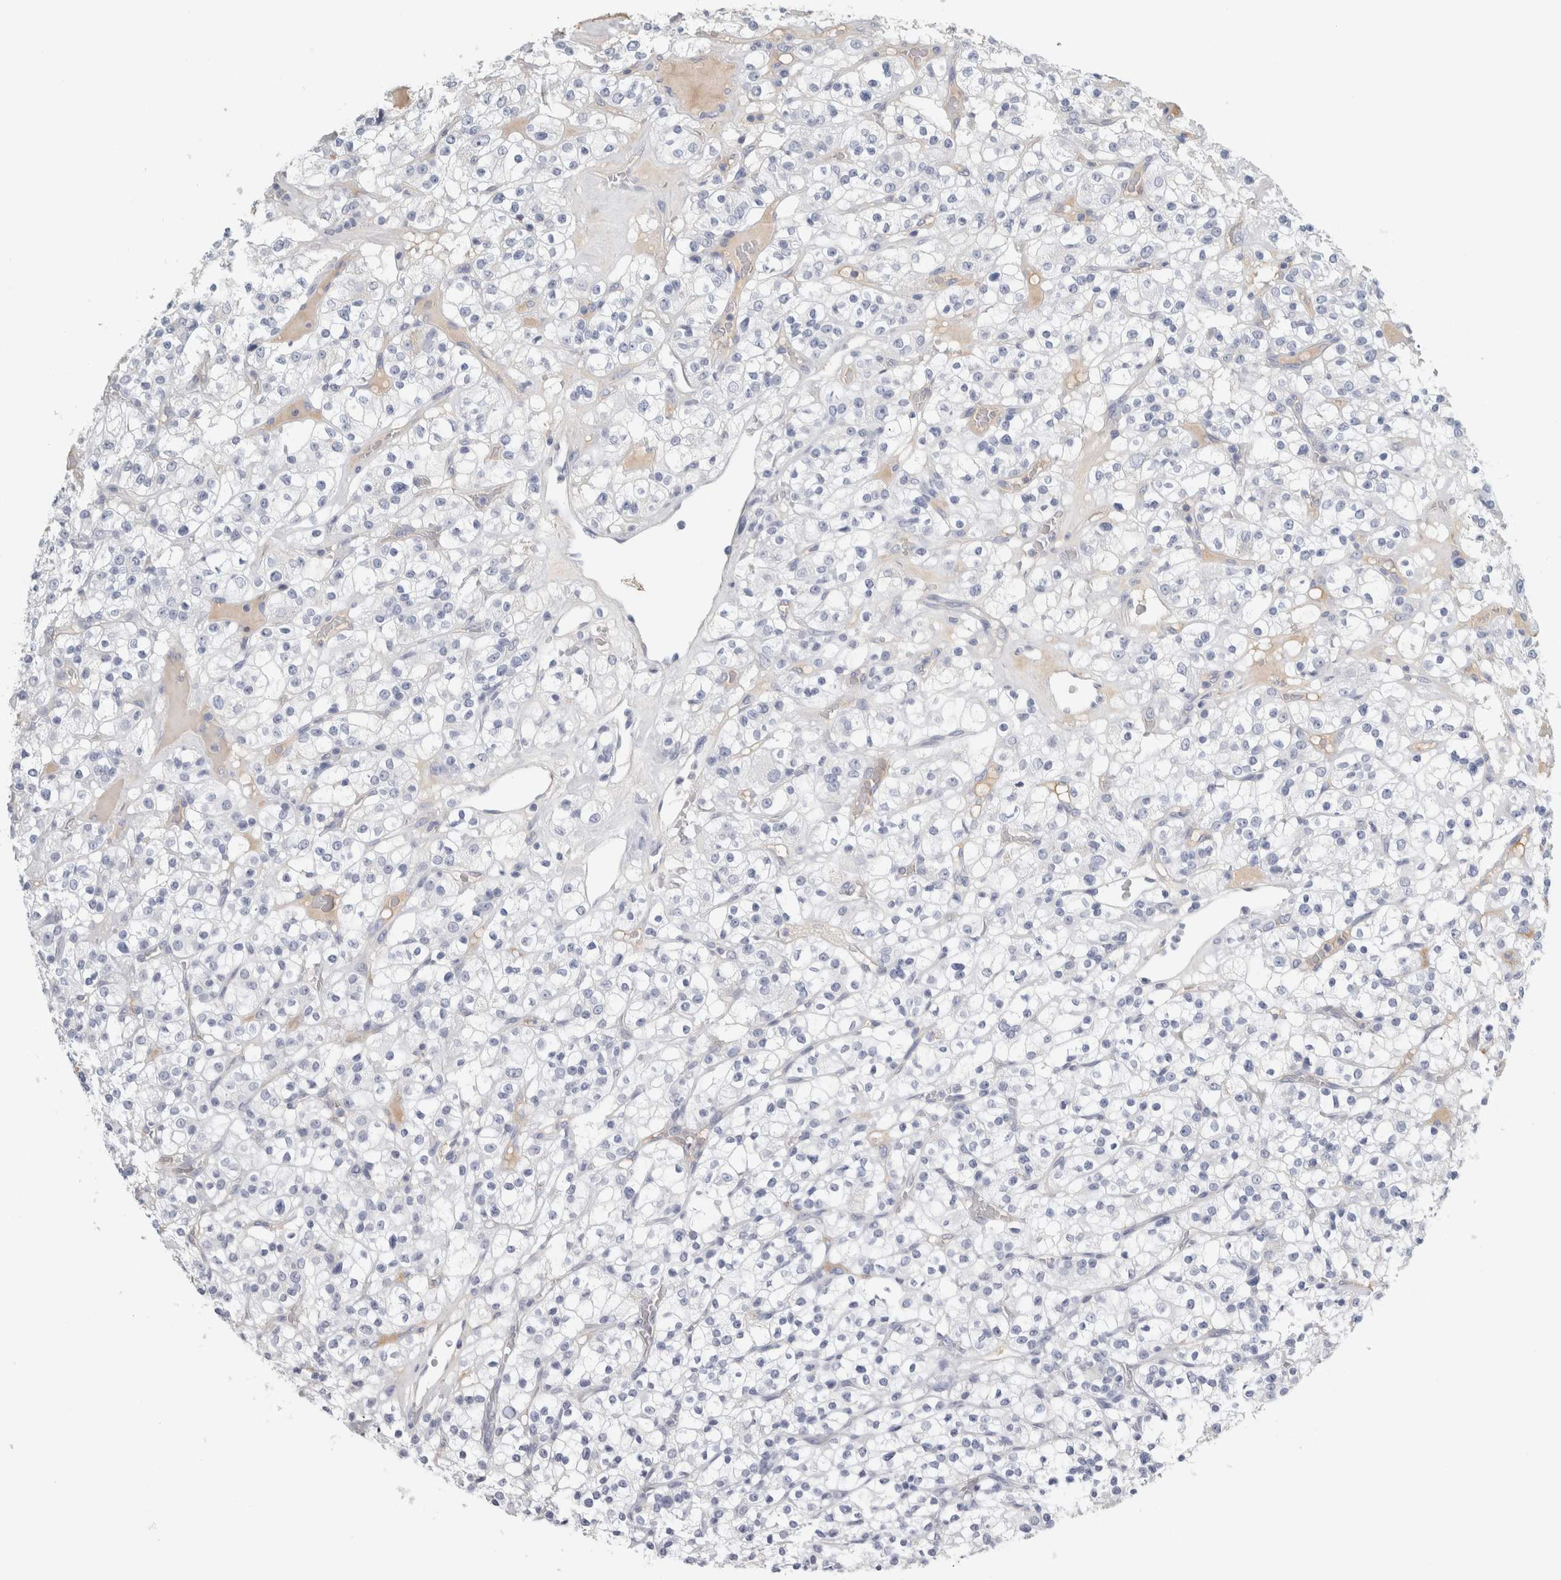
{"staining": {"intensity": "negative", "quantity": "none", "location": "none"}, "tissue": "renal cancer", "cell_type": "Tumor cells", "image_type": "cancer", "snomed": [{"axis": "morphology", "description": "Normal tissue, NOS"}, {"axis": "morphology", "description": "Adenocarcinoma, NOS"}, {"axis": "topography", "description": "Kidney"}], "caption": "This histopathology image is of adenocarcinoma (renal) stained with IHC to label a protein in brown with the nuclei are counter-stained blue. There is no expression in tumor cells. The staining was performed using DAB to visualize the protein expression in brown, while the nuclei were stained in blue with hematoxylin (Magnification: 20x).", "gene": "TSPAN8", "patient": {"sex": "female", "age": 72}}